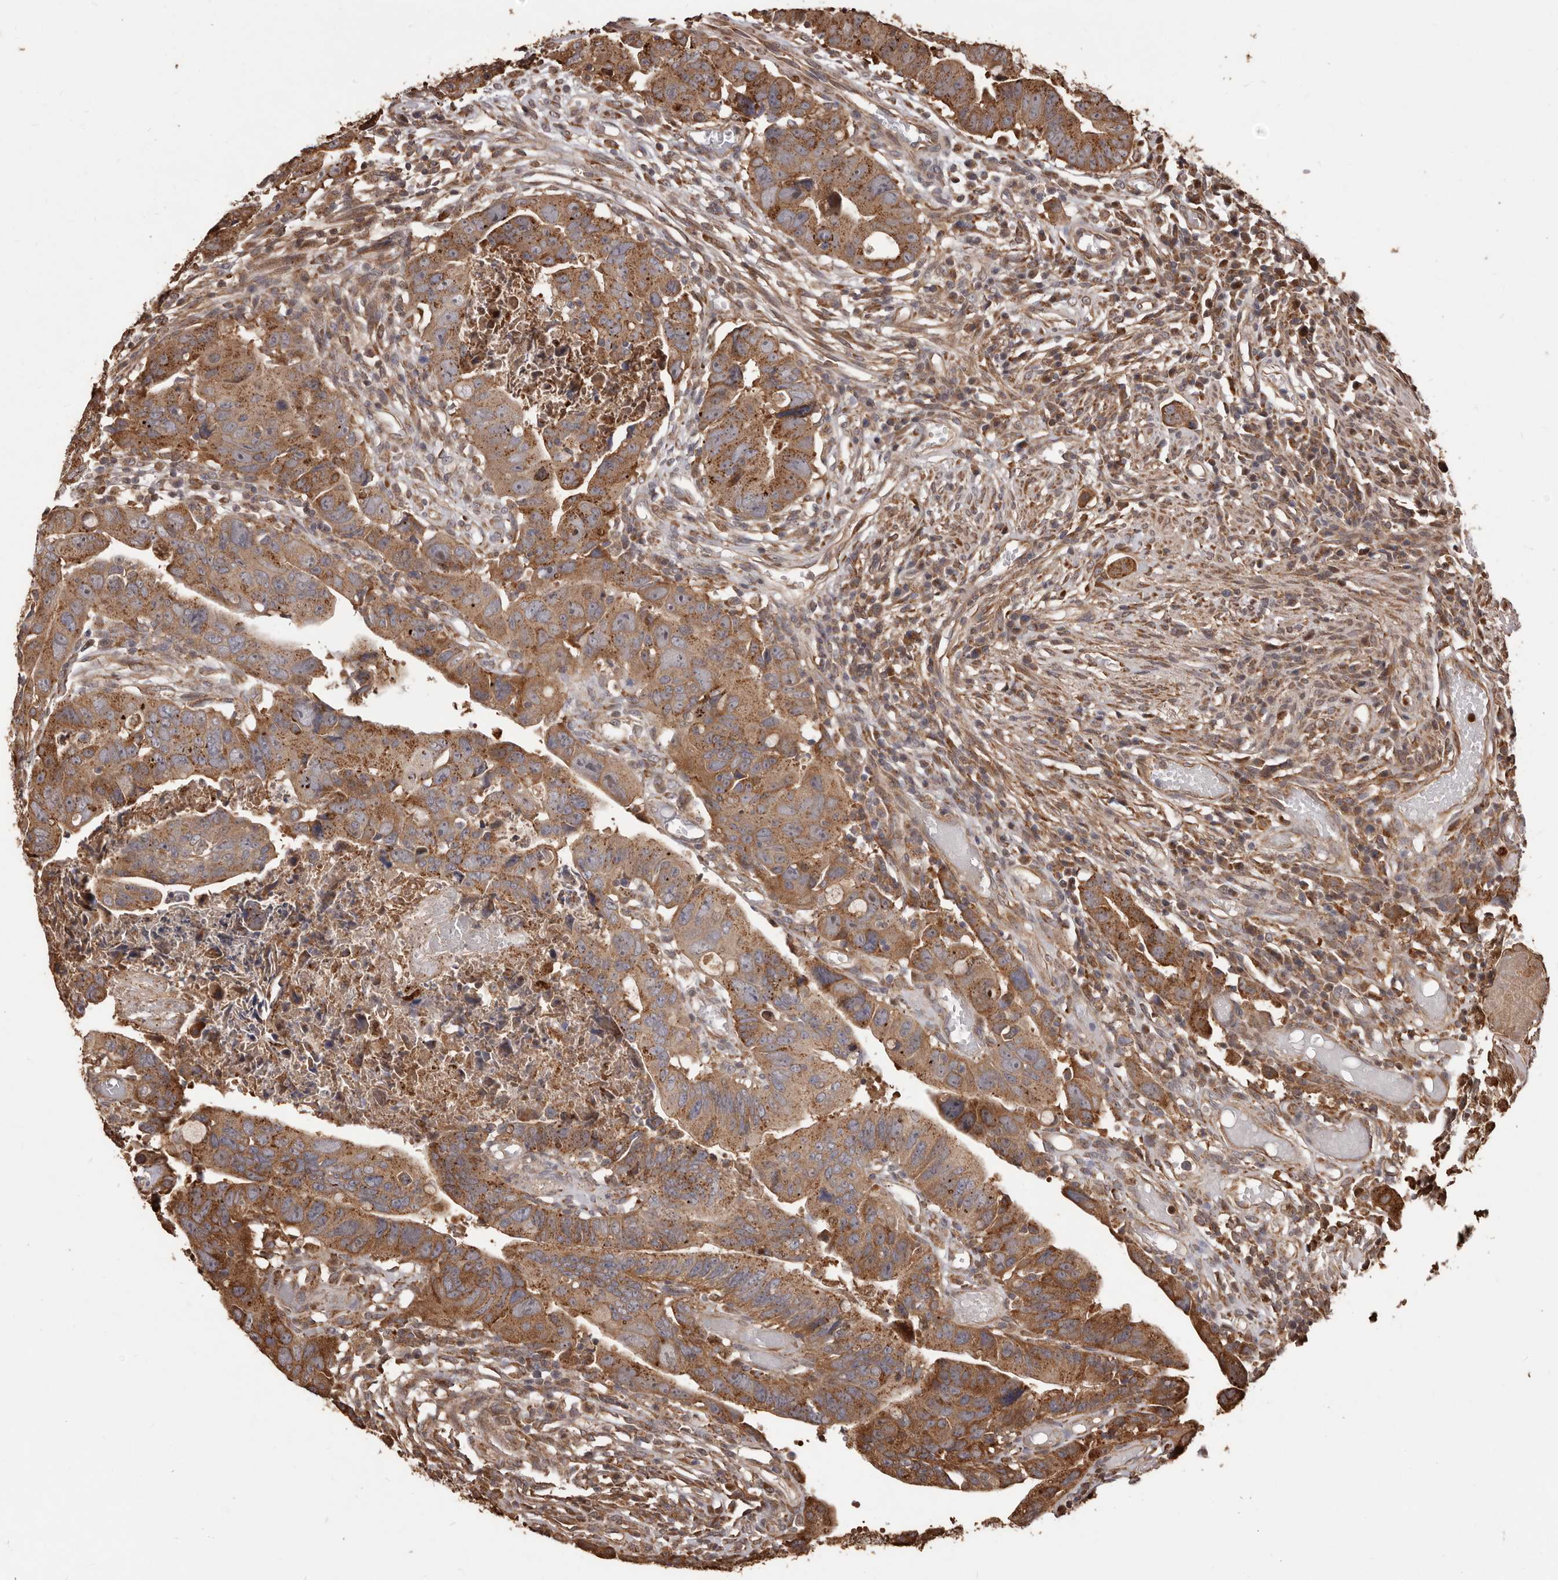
{"staining": {"intensity": "moderate", "quantity": ">75%", "location": "cytoplasmic/membranous"}, "tissue": "colorectal cancer", "cell_type": "Tumor cells", "image_type": "cancer", "snomed": [{"axis": "morphology", "description": "Adenocarcinoma, NOS"}, {"axis": "topography", "description": "Rectum"}], "caption": "Human colorectal cancer (adenocarcinoma) stained with a brown dye reveals moderate cytoplasmic/membranous positive positivity in about >75% of tumor cells.", "gene": "MTO1", "patient": {"sex": "female", "age": 65}}